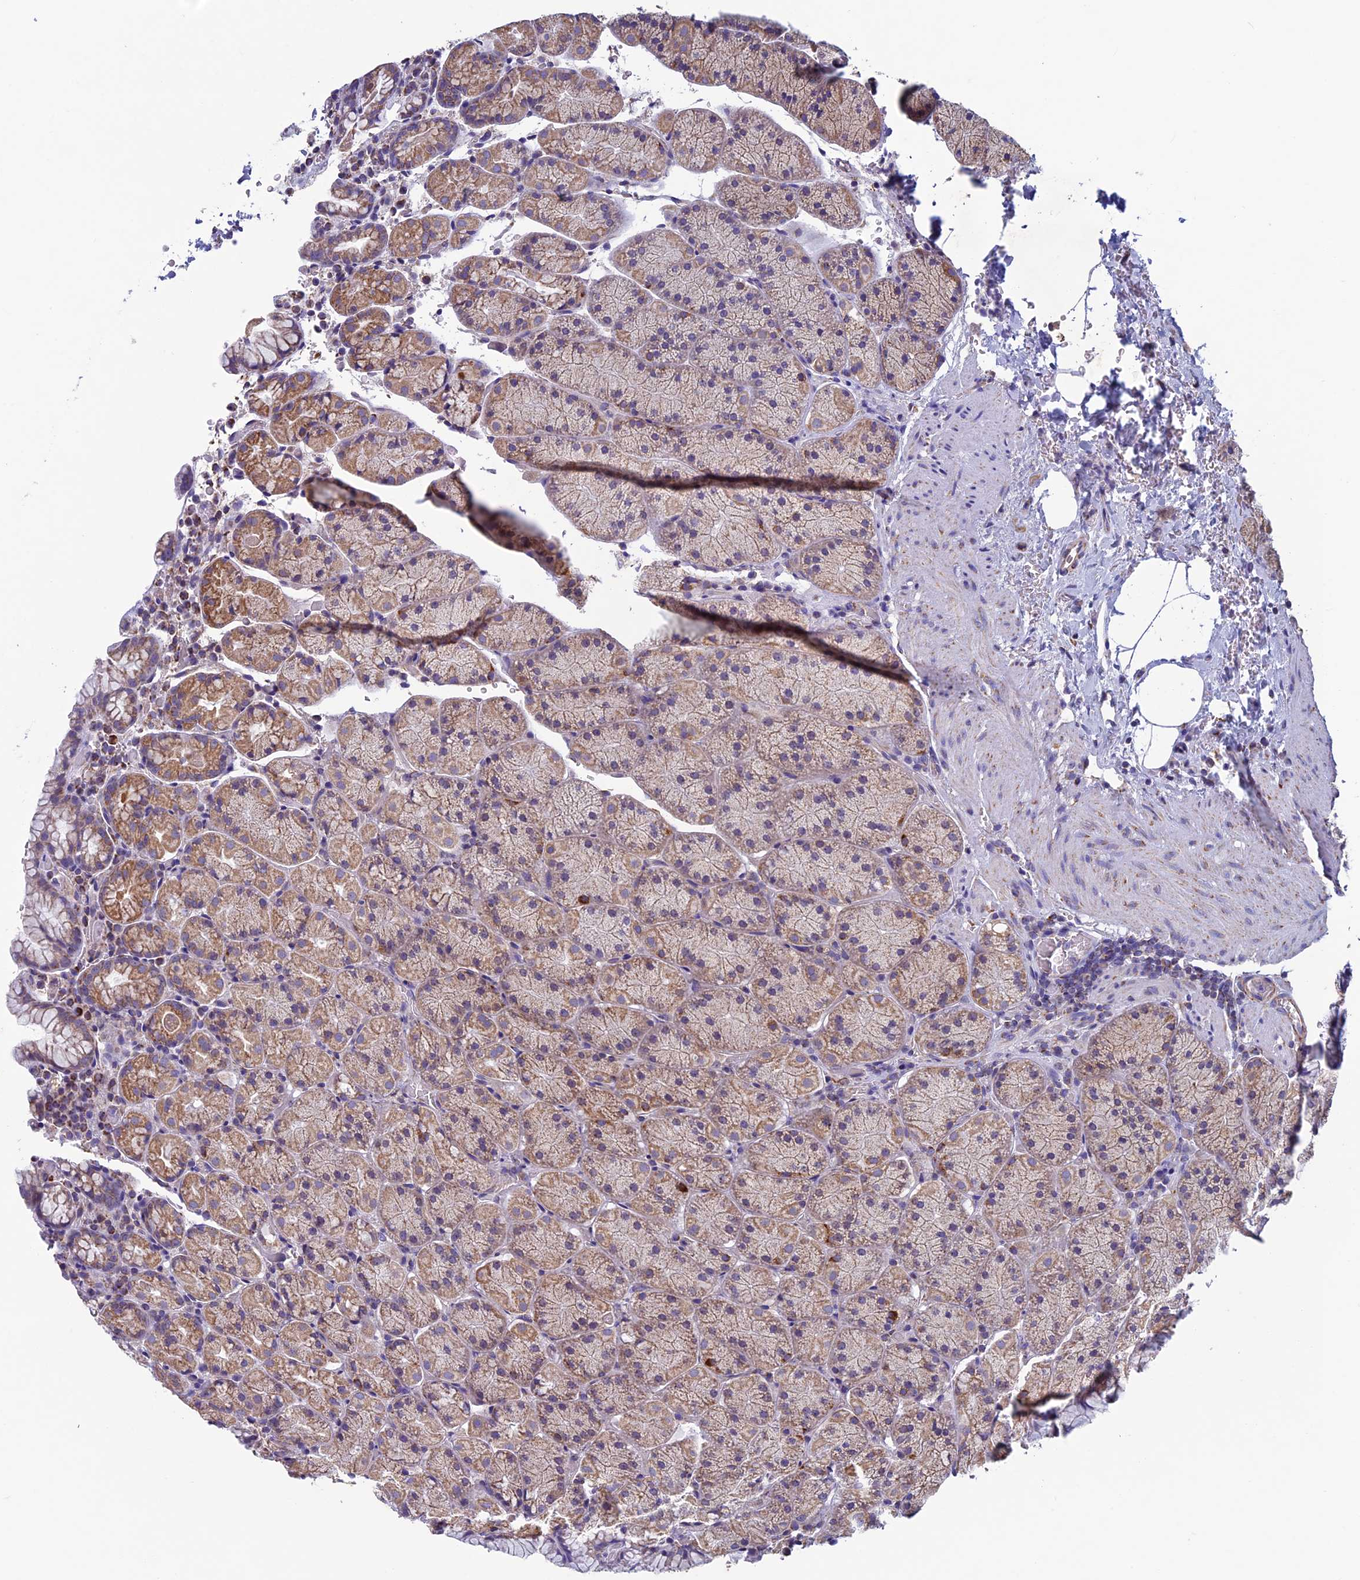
{"staining": {"intensity": "moderate", "quantity": ">75%", "location": "cytoplasmic/membranous"}, "tissue": "stomach", "cell_type": "Glandular cells", "image_type": "normal", "snomed": [{"axis": "morphology", "description": "Normal tissue, NOS"}, {"axis": "topography", "description": "Stomach, upper"}, {"axis": "topography", "description": "Stomach, lower"}], "caption": "Protein positivity by immunohistochemistry exhibits moderate cytoplasmic/membranous positivity in about >75% of glandular cells in unremarkable stomach. (Stains: DAB in brown, nuclei in blue, Microscopy: brightfield microscopy at high magnification).", "gene": "MFSD12", "patient": {"sex": "male", "age": 80}}